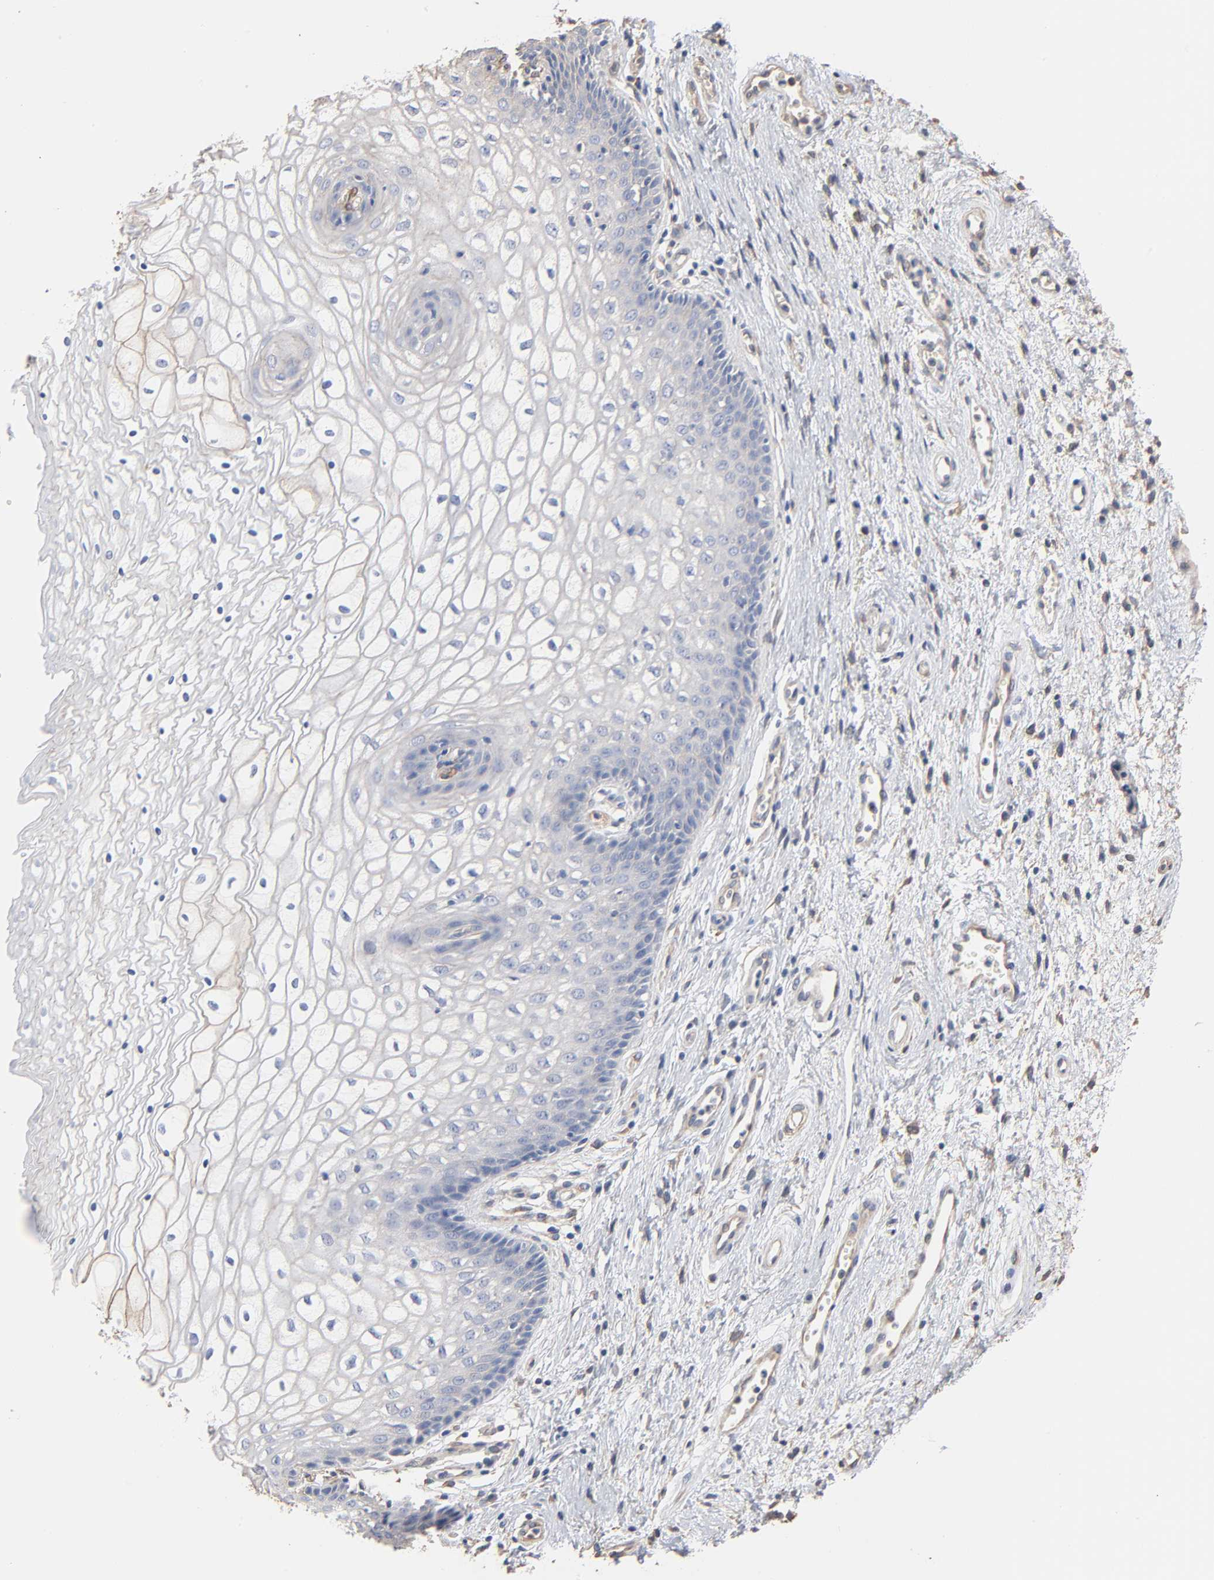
{"staining": {"intensity": "negative", "quantity": "none", "location": "none"}, "tissue": "vagina", "cell_type": "Squamous epithelial cells", "image_type": "normal", "snomed": [{"axis": "morphology", "description": "Normal tissue, NOS"}, {"axis": "topography", "description": "Vagina"}], "caption": "This is an immunohistochemistry photomicrograph of normal vagina. There is no positivity in squamous epithelial cells.", "gene": "ABCD4", "patient": {"sex": "female", "age": 34}}